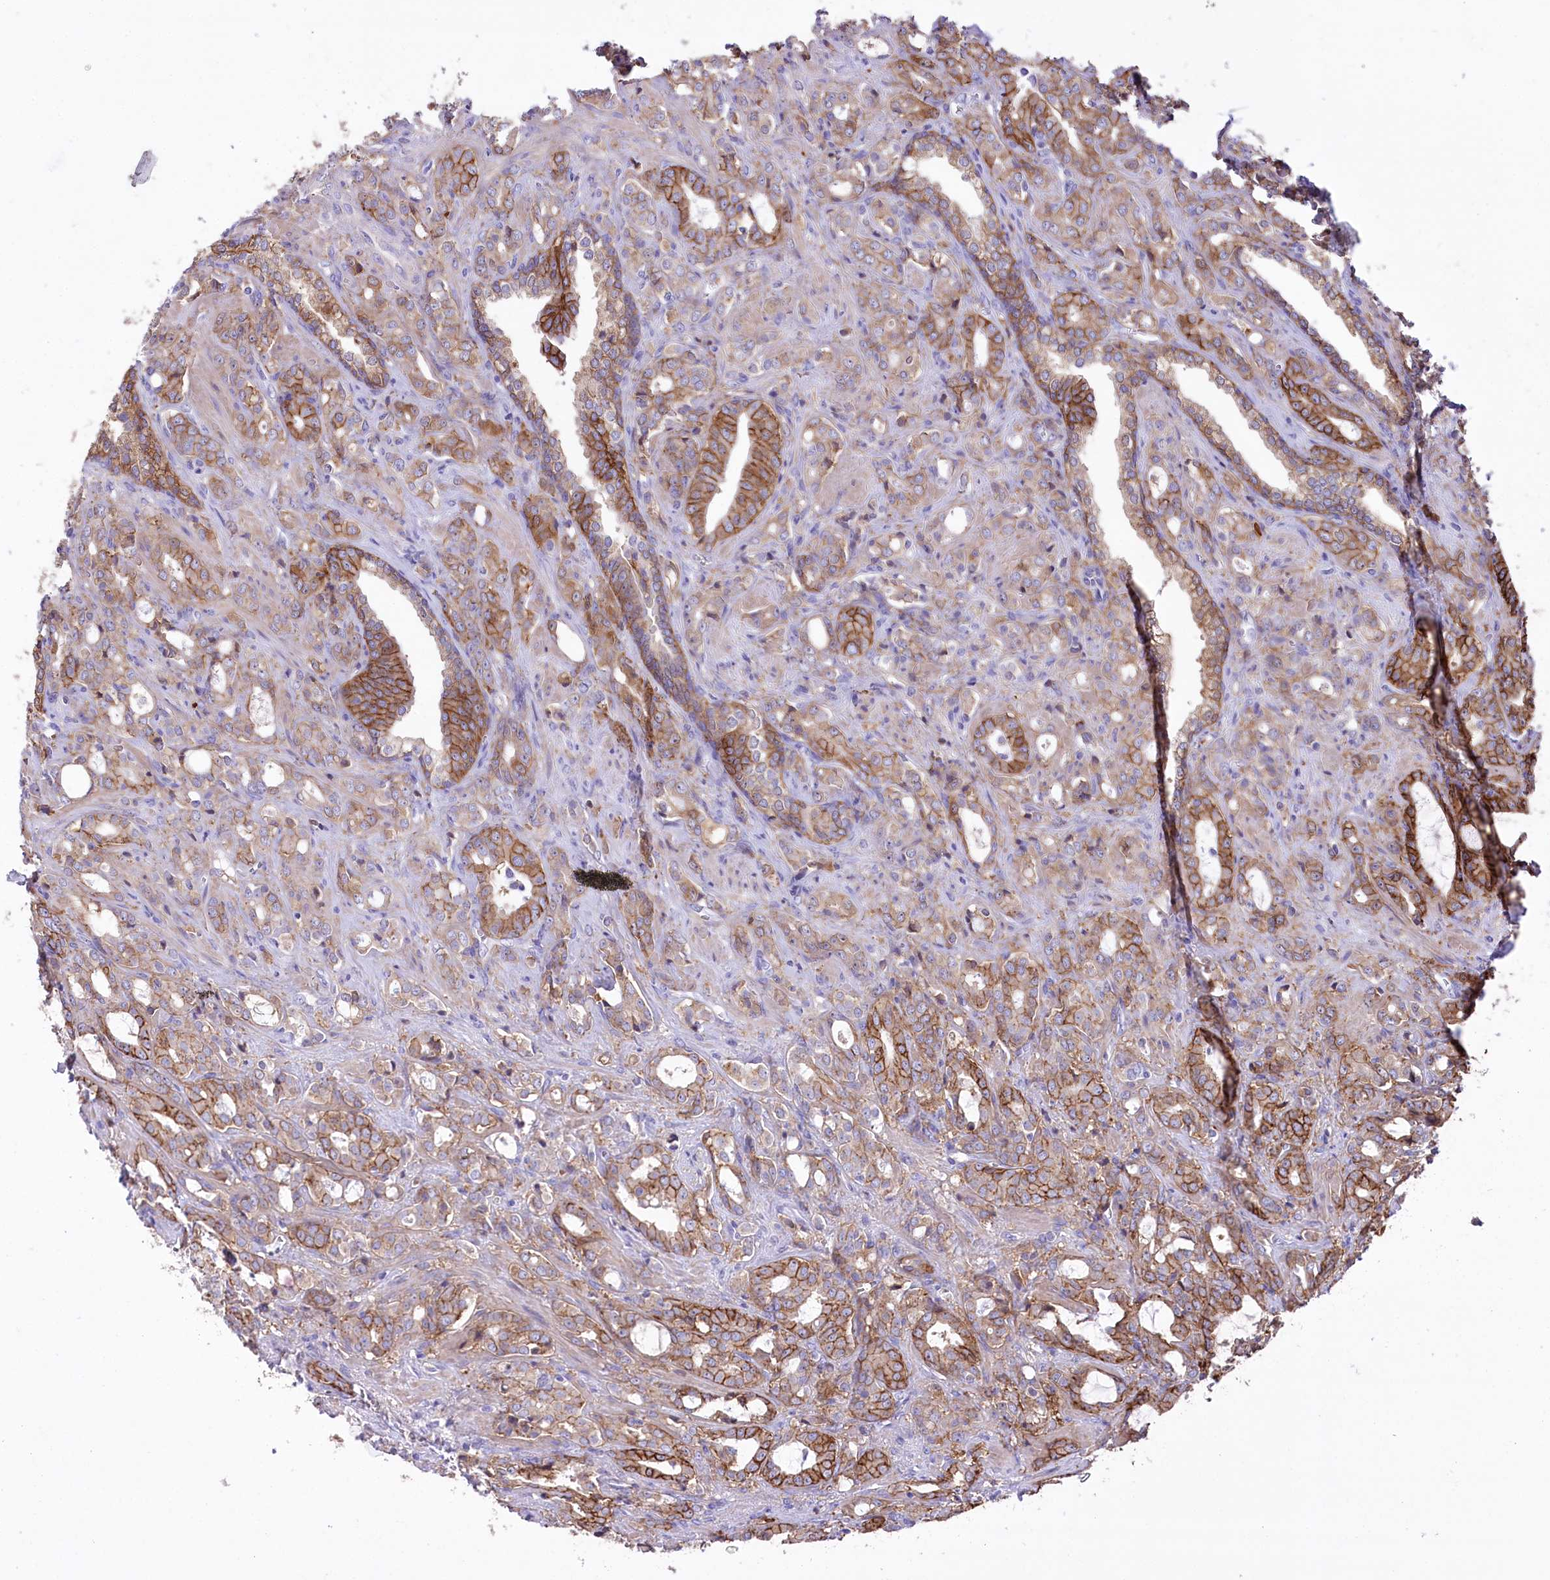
{"staining": {"intensity": "moderate", "quantity": ">75%", "location": "cytoplasmic/membranous"}, "tissue": "prostate cancer", "cell_type": "Tumor cells", "image_type": "cancer", "snomed": [{"axis": "morphology", "description": "Adenocarcinoma, High grade"}, {"axis": "topography", "description": "Prostate"}], "caption": "A brown stain highlights moderate cytoplasmic/membranous positivity of a protein in prostate cancer (high-grade adenocarcinoma) tumor cells.", "gene": "CEP164", "patient": {"sex": "male", "age": 72}}